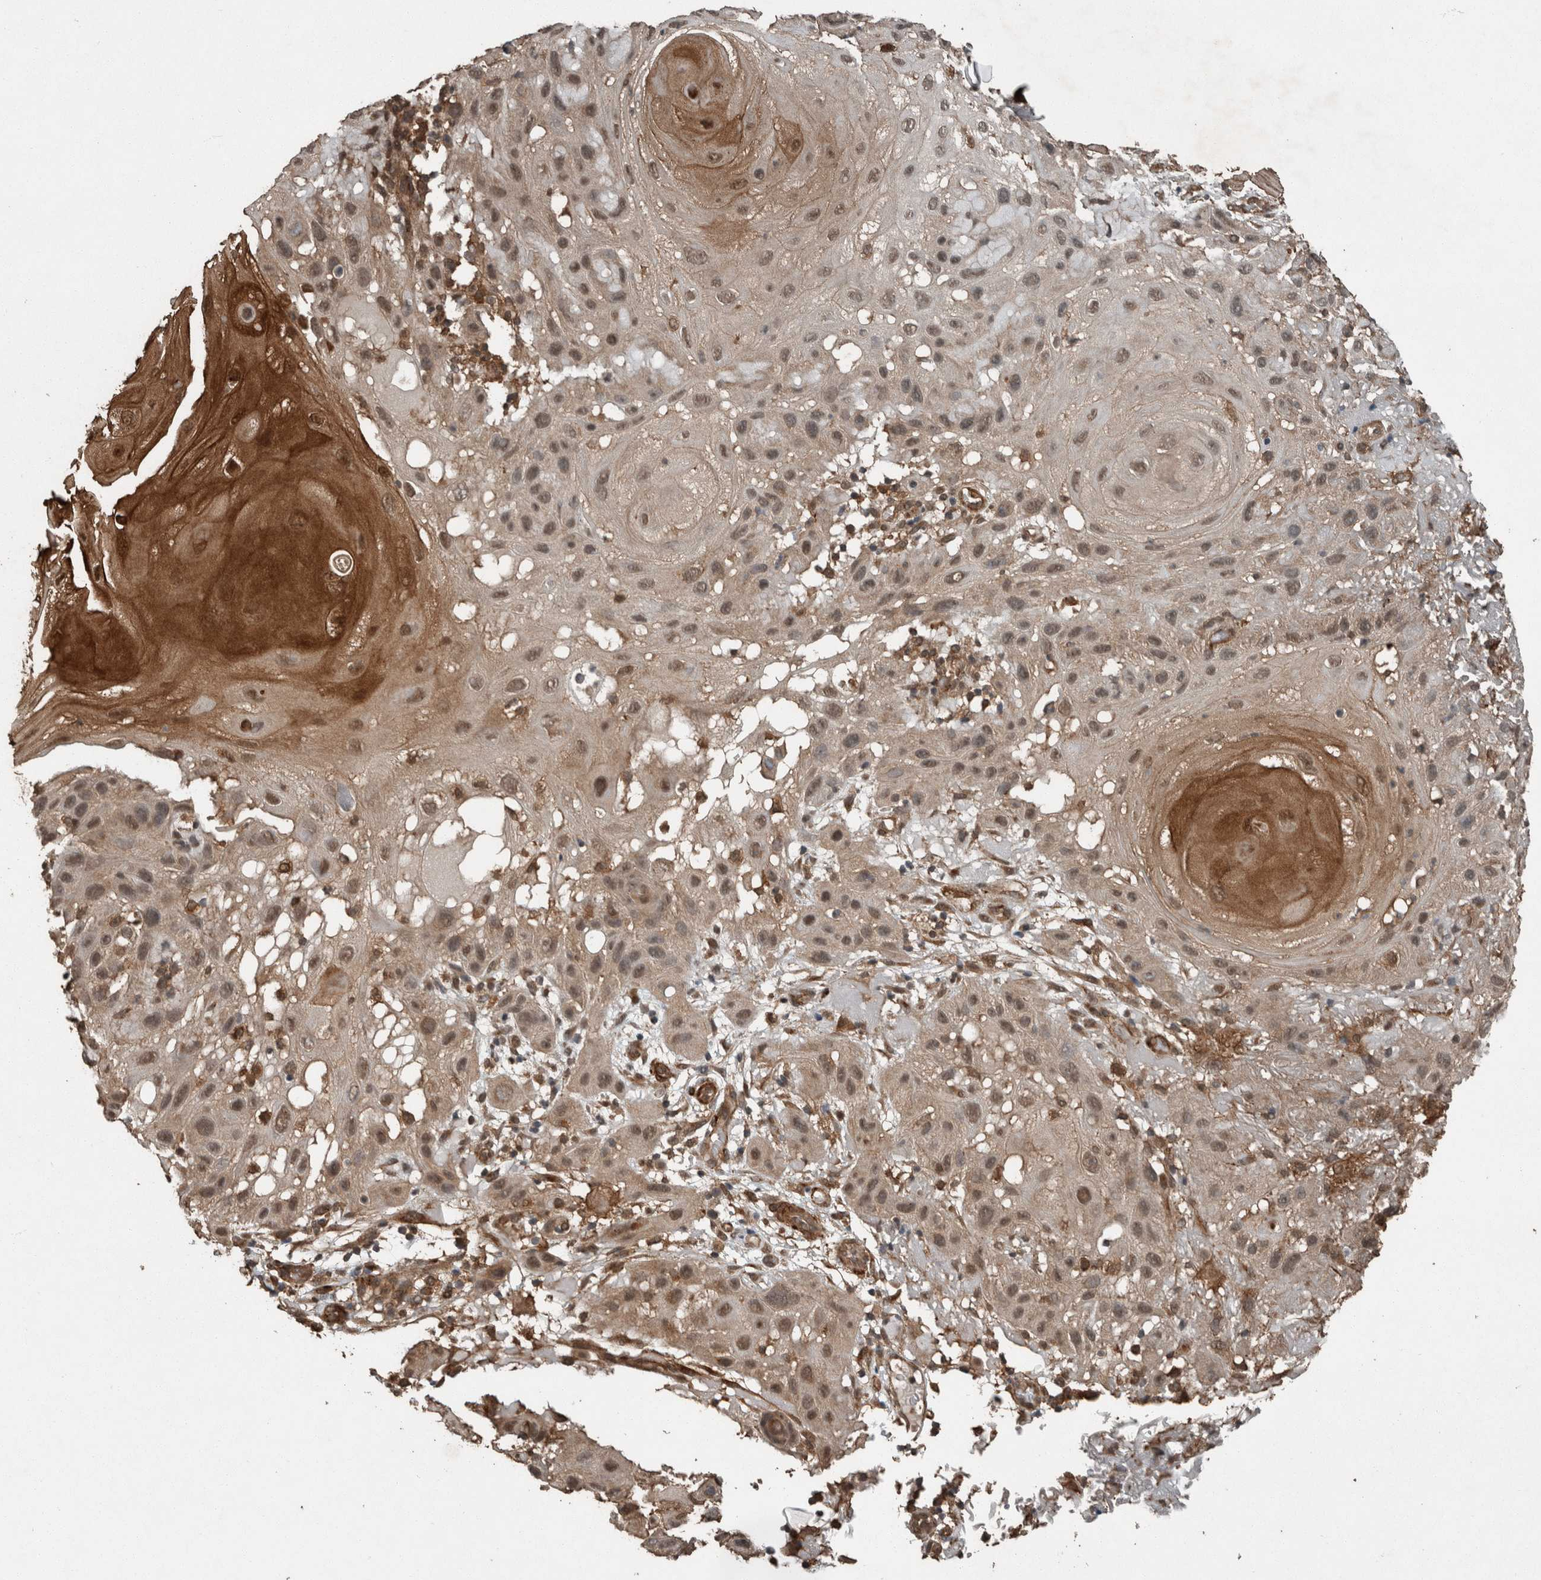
{"staining": {"intensity": "weak", "quantity": ">75%", "location": "cytoplasmic/membranous,nuclear"}, "tissue": "skin cancer", "cell_type": "Tumor cells", "image_type": "cancer", "snomed": [{"axis": "morphology", "description": "Squamous cell carcinoma, NOS"}, {"axis": "topography", "description": "Skin"}], "caption": "Protein analysis of squamous cell carcinoma (skin) tissue shows weak cytoplasmic/membranous and nuclear expression in about >75% of tumor cells. The staining was performed using DAB to visualize the protein expression in brown, while the nuclei were stained in blue with hematoxylin (Magnification: 20x).", "gene": "MYO1E", "patient": {"sex": "female", "age": 96}}